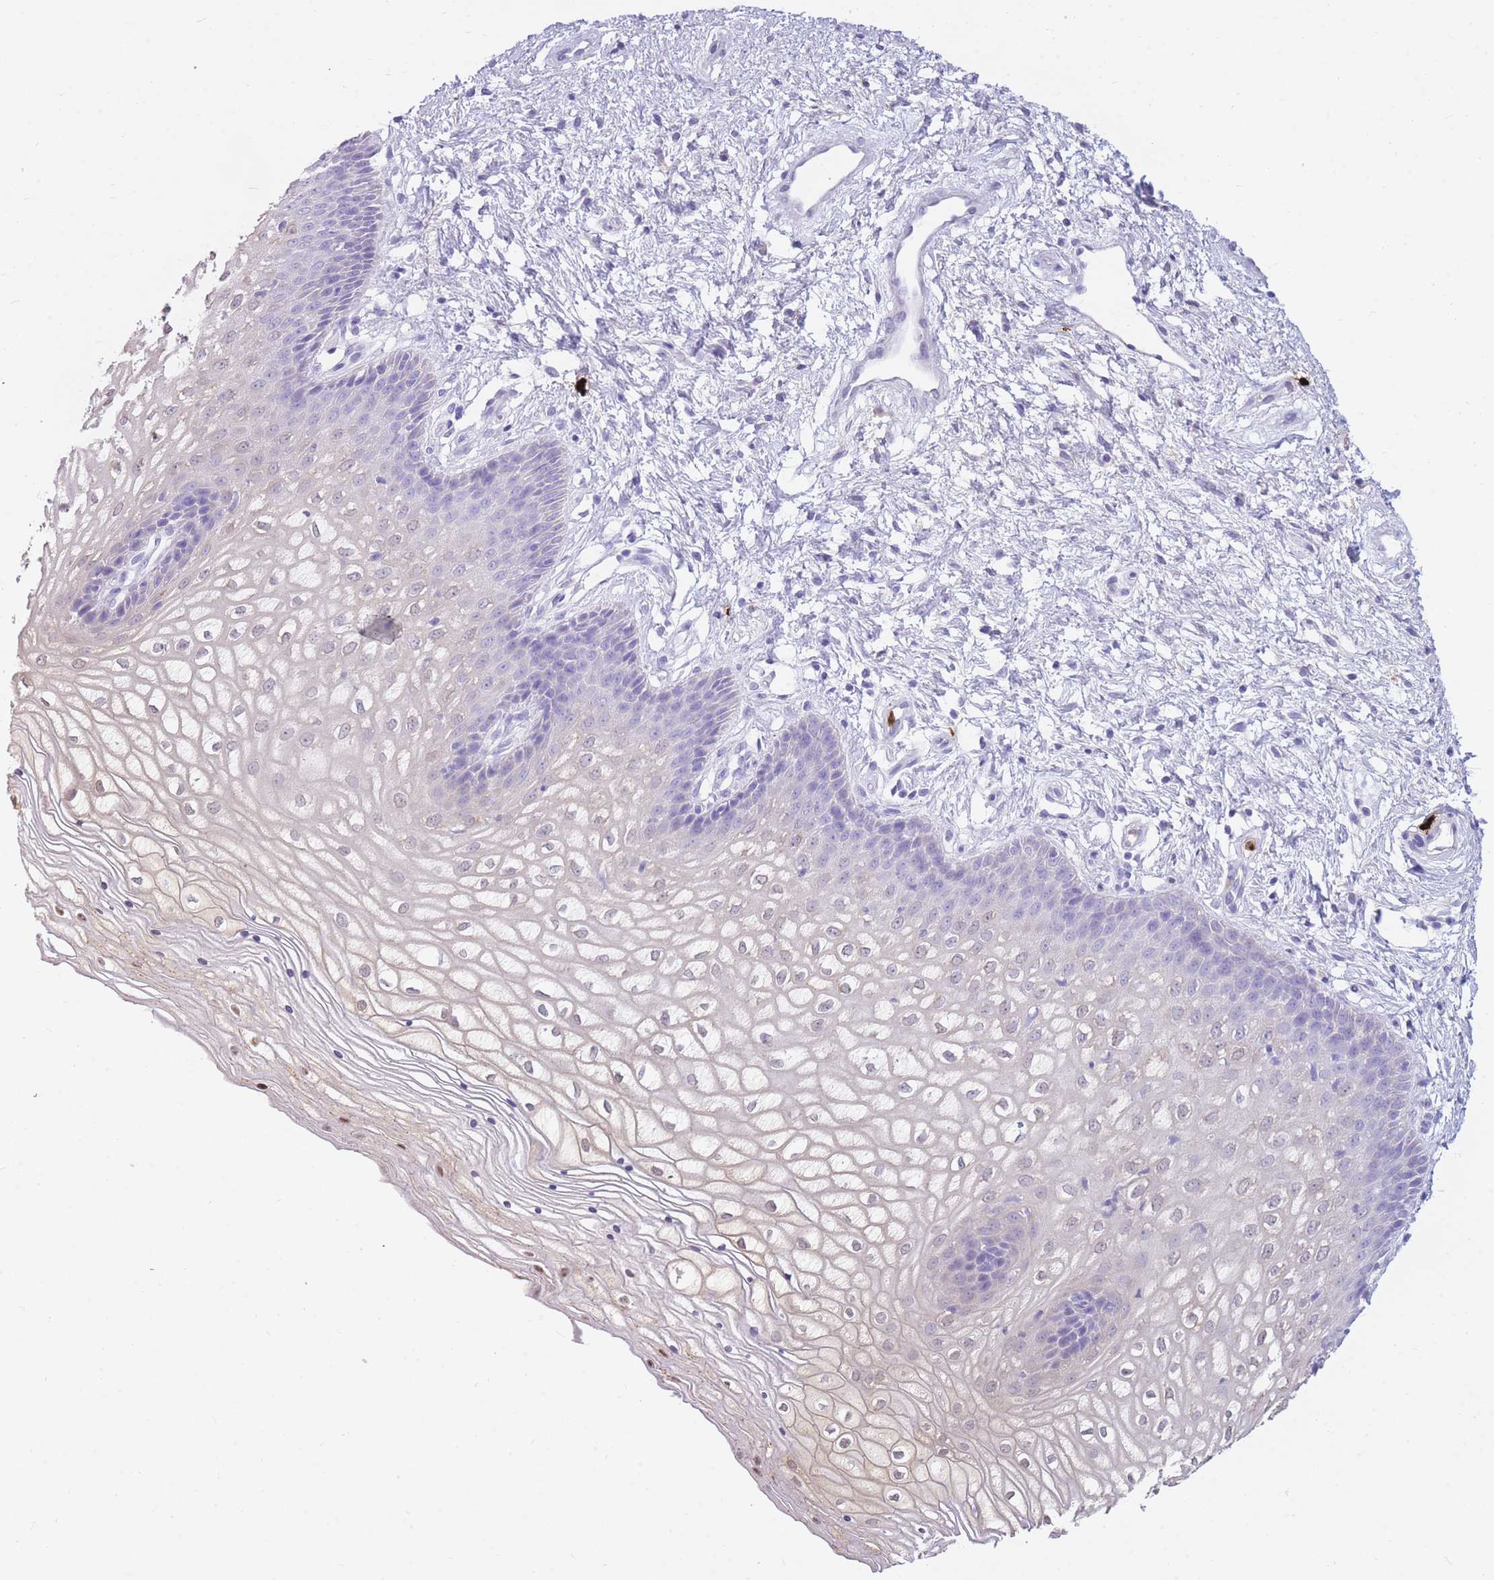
{"staining": {"intensity": "negative", "quantity": "none", "location": "none"}, "tissue": "vagina", "cell_type": "Squamous epithelial cells", "image_type": "normal", "snomed": [{"axis": "morphology", "description": "Normal tissue, NOS"}, {"axis": "topography", "description": "Vagina"}], "caption": "Immunohistochemistry (IHC) photomicrograph of normal vagina: vagina stained with DAB (3,3'-diaminobenzidine) exhibits no significant protein expression in squamous epithelial cells.", "gene": "TPSAB1", "patient": {"sex": "female", "age": 34}}